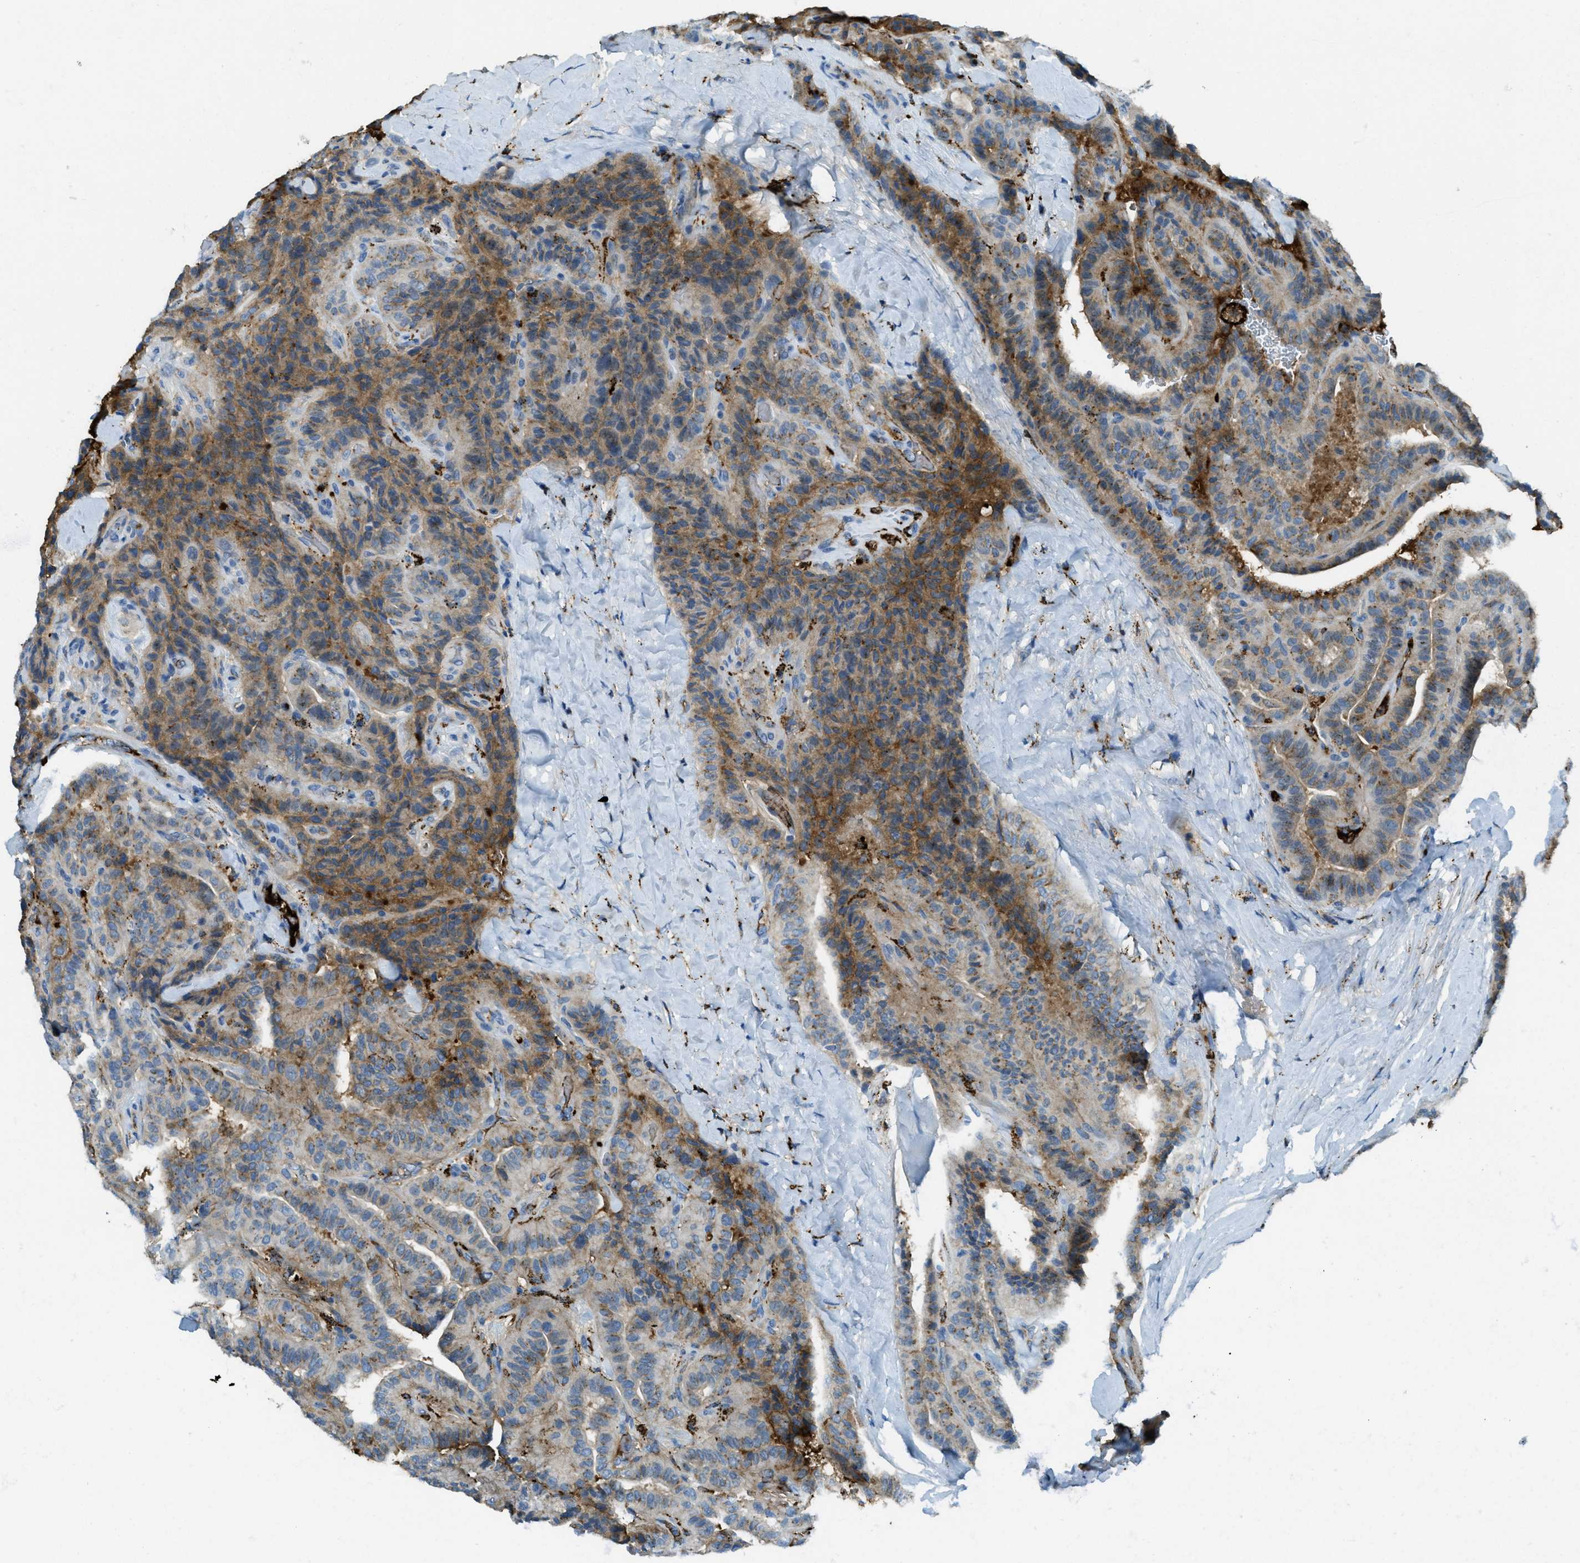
{"staining": {"intensity": "moderate", "quantity": "25%-75%", "location": "cytoplasmic/membranous"}, "tissue": "thyroid cancer", "cell_type": "Tumor cells", "image_type": "cancer", "snomed": [{"axis": "morphology", "description": "Papillary adenocarcinoma, NOS"}, {"axis": "topography", "description": "Thyroid gland"}], "caption": "Moderate cytoplasmic/membranous expression is seen in about 25%-75% of tumor cells in papillary adenocarcinoma (thyroid).", "gene": "TRIM59", "patient": {"sex": "male", "age": 77}}